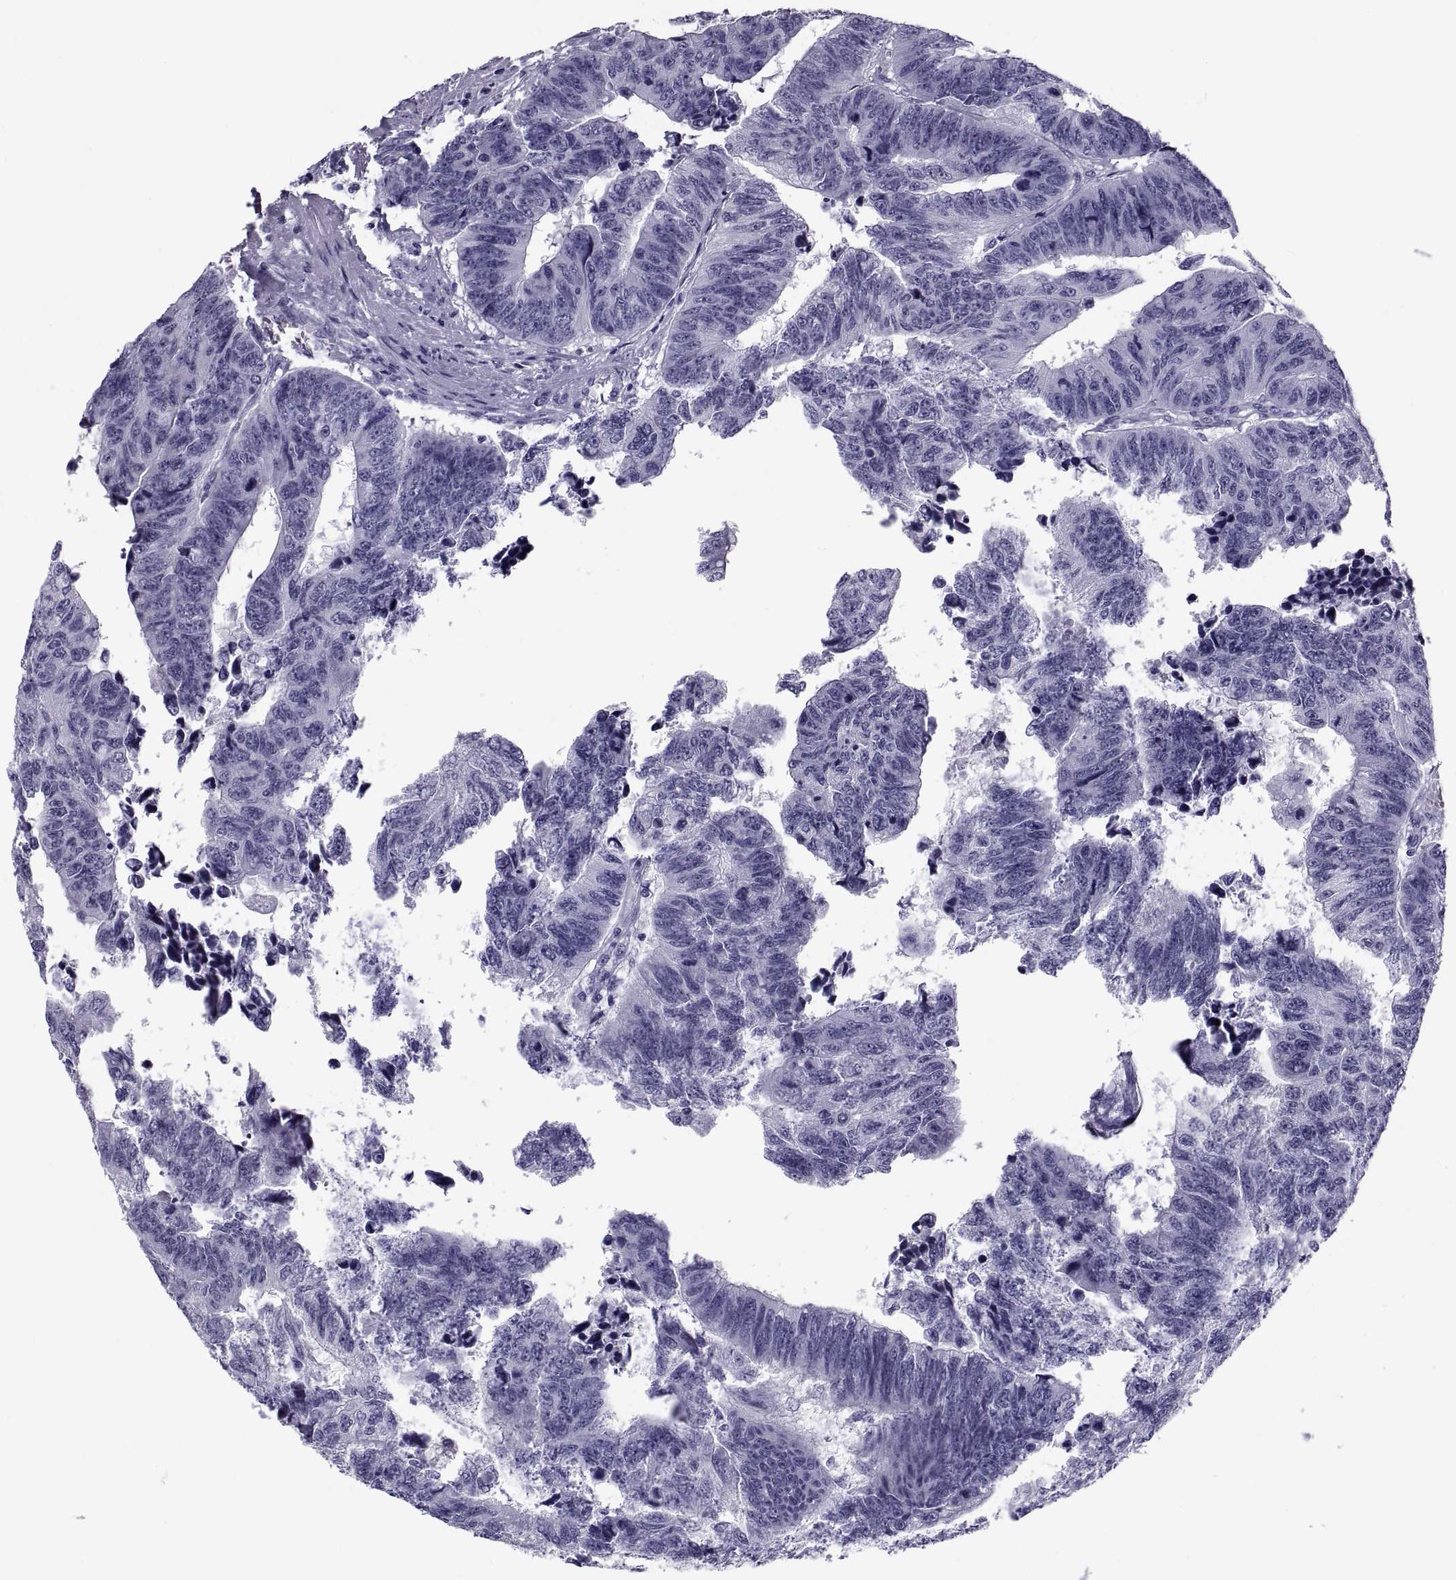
{"staining": {"intensity": "negative", "quantity": "none", "location": "none"}, "tissue": "colorectal cancer", "cell_type": "Tumor cells", "image_type": "cancer", "snomed": [{"axis": "morphology", "description": "Adenocarcinoma, NOS"}, {"axis": "topography", "description": "Rectum"}], "caption": "A photomicrograph of human colorectal adenocarcinoma is negative for staining in tumor cells.", "gene": "CRISP1", "patient": {"sex": "female", "age": 85}}